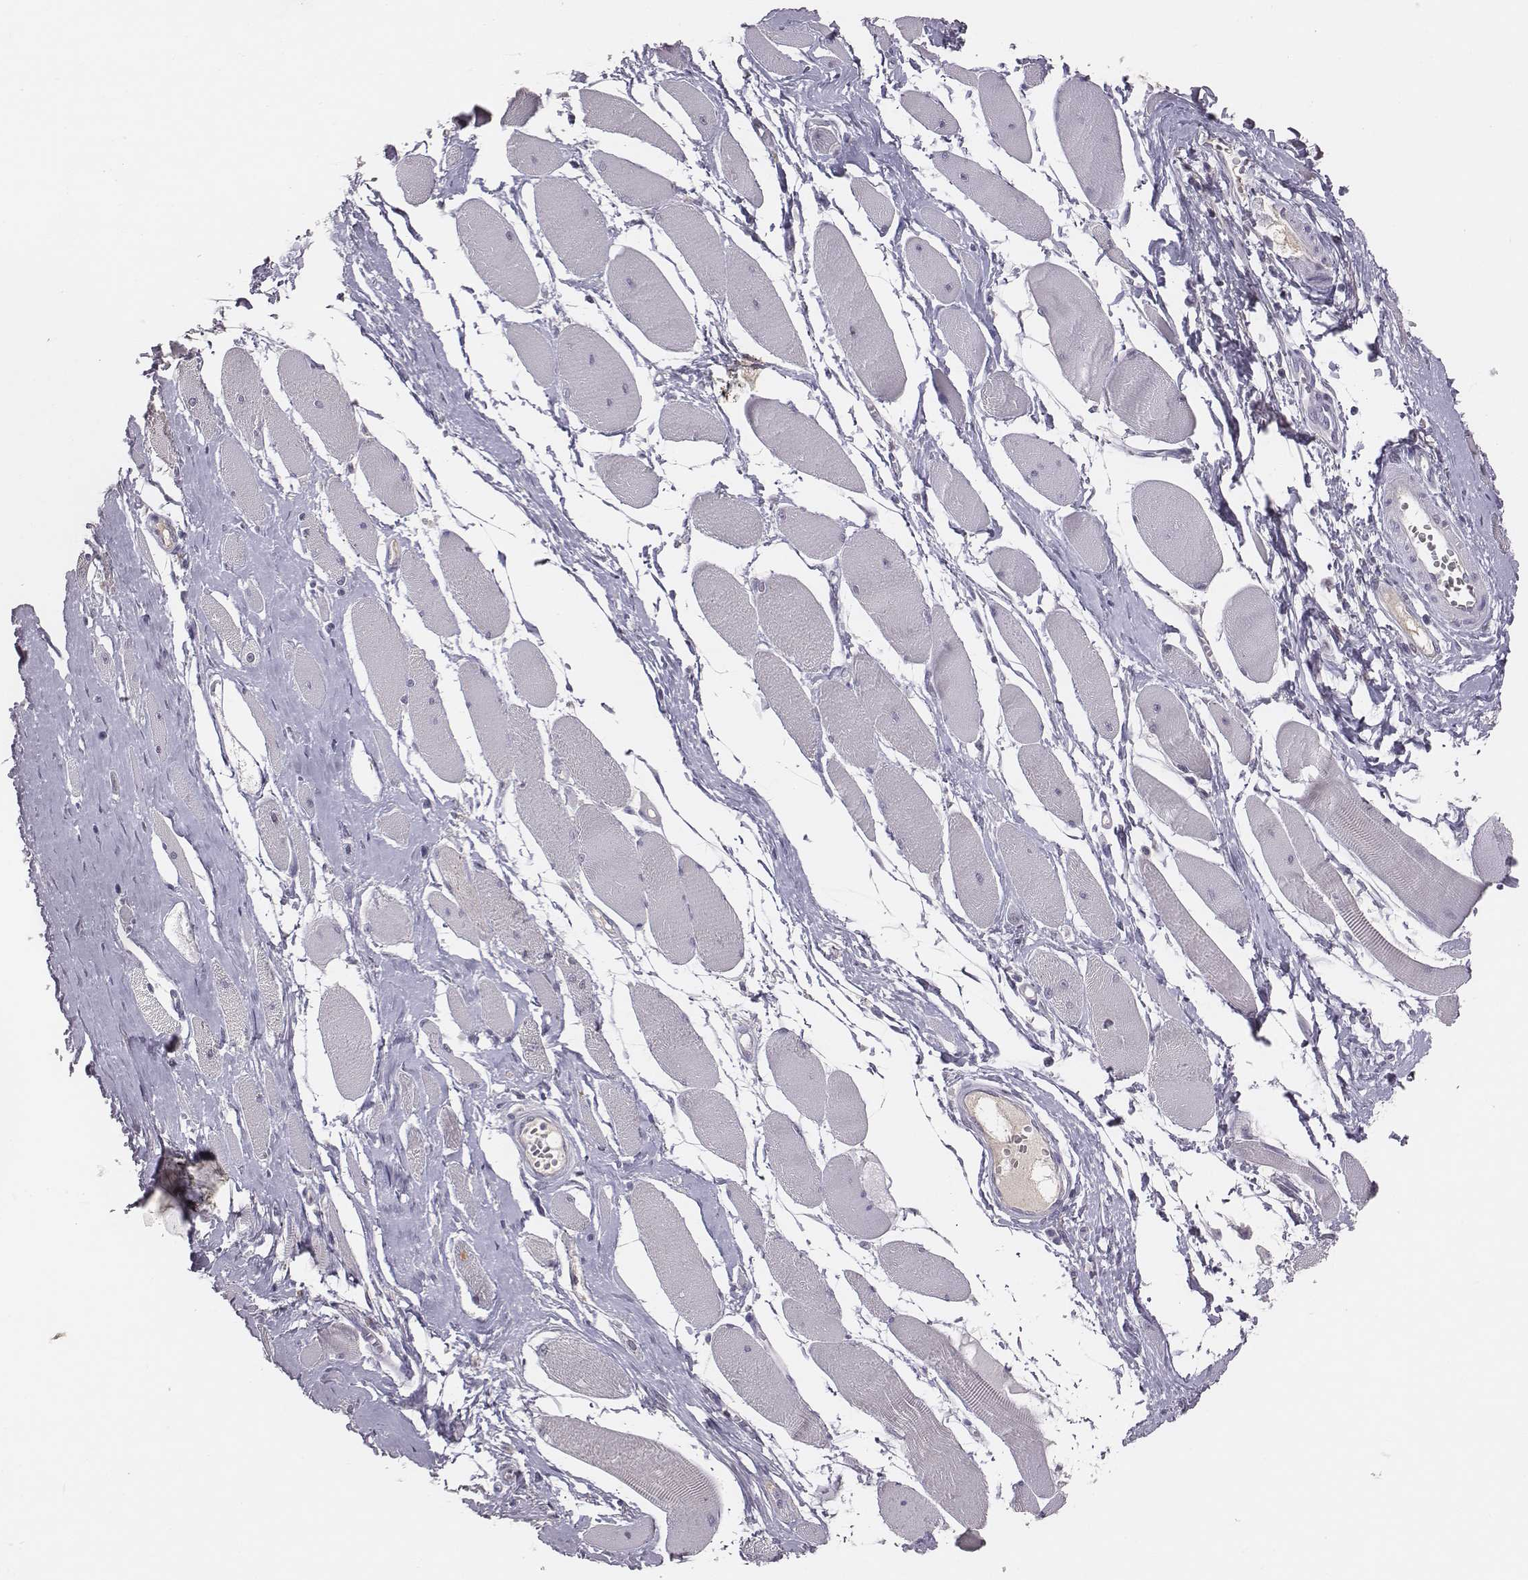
{"staining": {"intensity": "negative", "quantity": "none", "location": "none"}, "tissue": "skeletal muscle", "cell_type": "Myocytes", "image_type": "normal", "snomed": [{"axis": "morphology", "description": "Normal tissue, NOS"}, {"axis": "topography", "description": "Skeletal muscle"}], "caption": "This is an immunohistochemistry (IHC) photomicrograph of normal skeletal muscle. There is no expression in myocytes.", "gene": "EN1", "patient": {"sex": "female", "age": 75}}